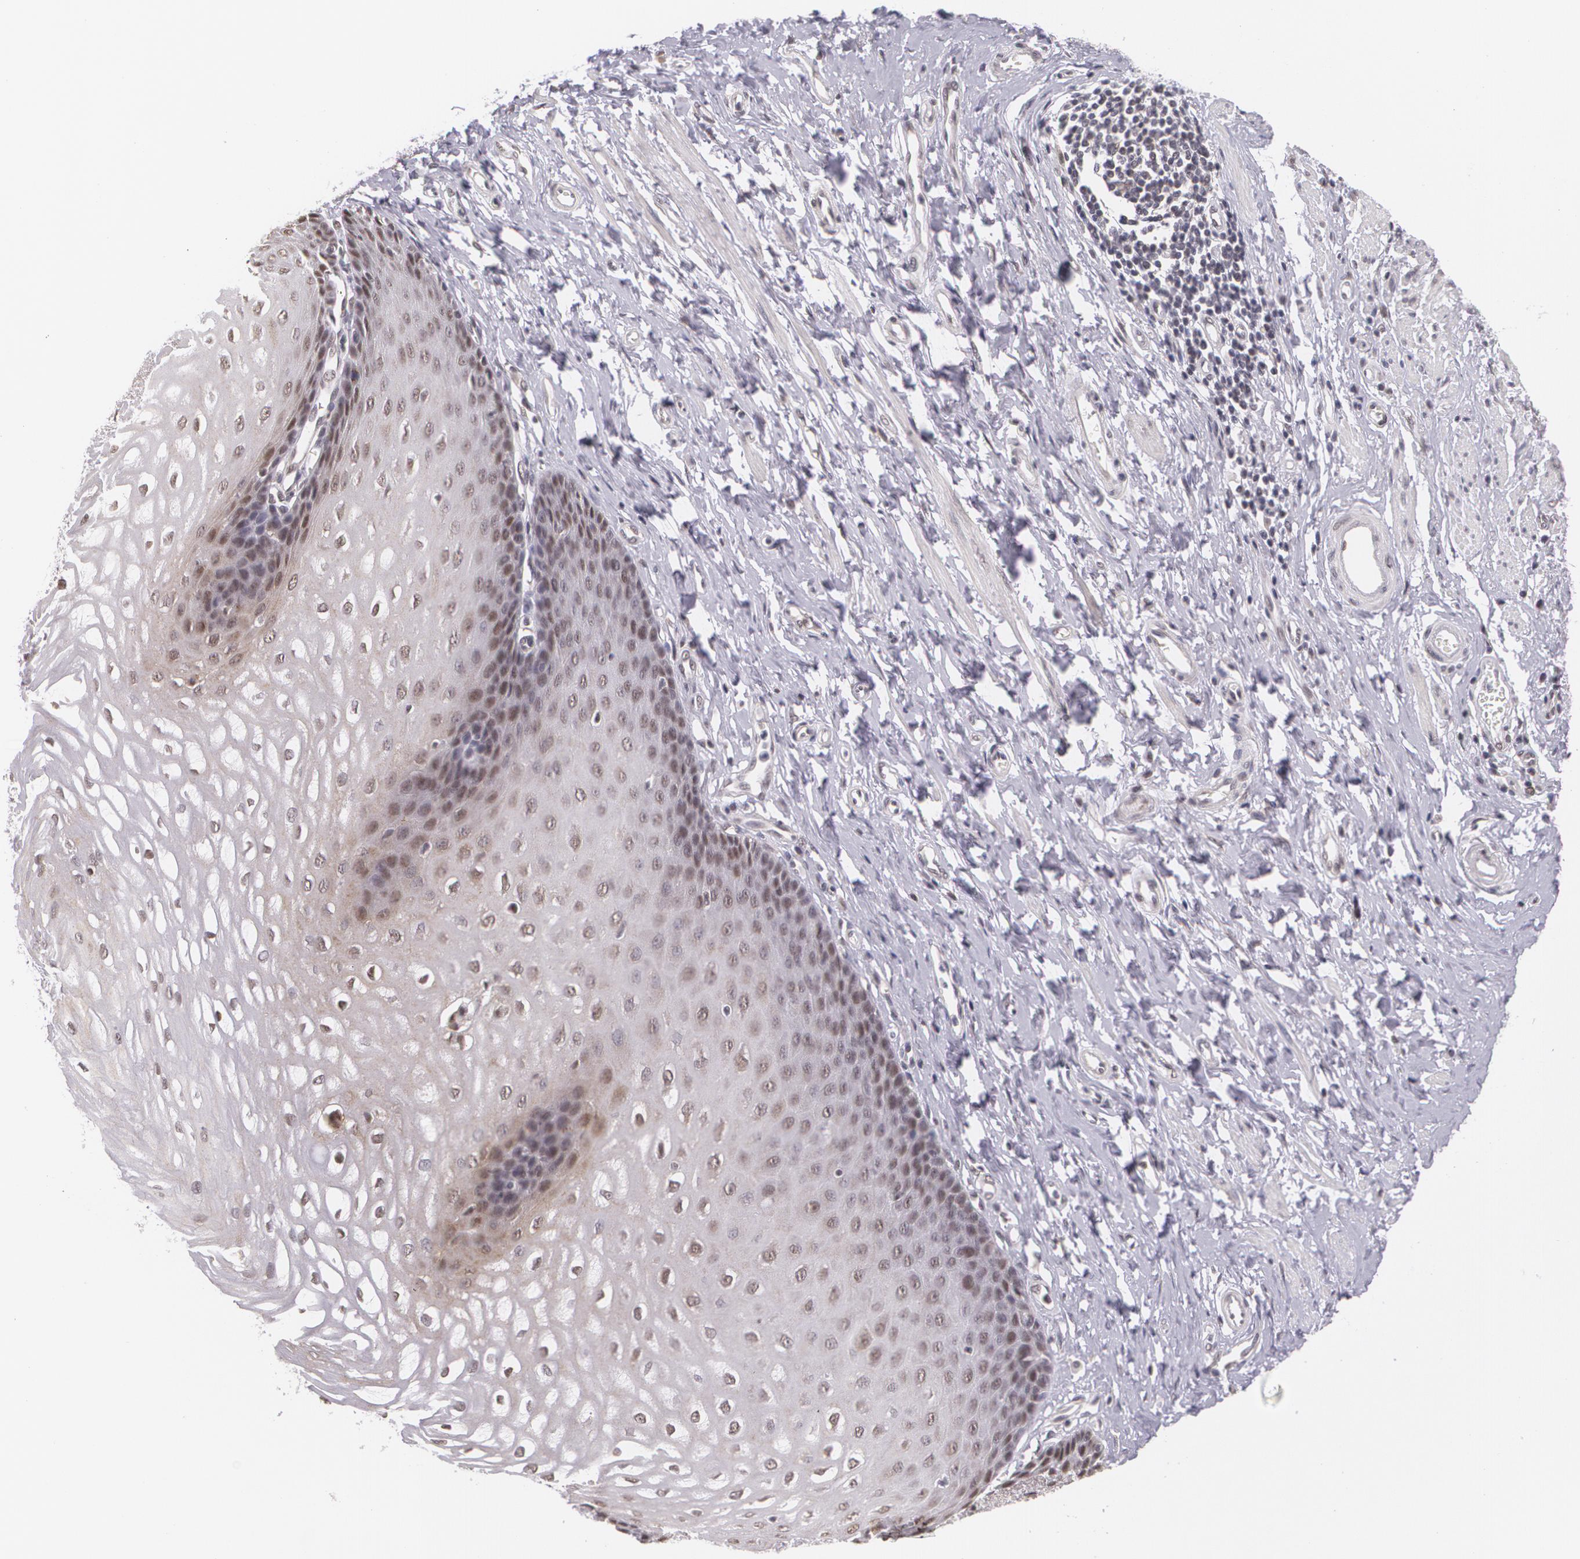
{"staining": {"intensity": "weak", "quantity": "25%-75%", "location": "nuclear"}, "tissue": "esophagus", "cell_type": "Squamous epithelial cells", "image_type": "normal", "snomed": [{"axis": "morphology", "description": "Normal tissue, NOS"}, {"axis": "topography", "description": "Esophagus"}], "caption": "High-magnification brightfield microscopy of normal esophagus stained with DAB (brown) and counterstained with hematoxylin (blue). squamous epithelial cells exhibit weak nuclear staining is appreciated in about25%-75% of cells. (DAB (3,3'-diaminobenzidine) IHC, brown staining for protein, blue staining for nuclei).", "gene": "ALX1", "patient": {"sex": "male", "age": 70}}